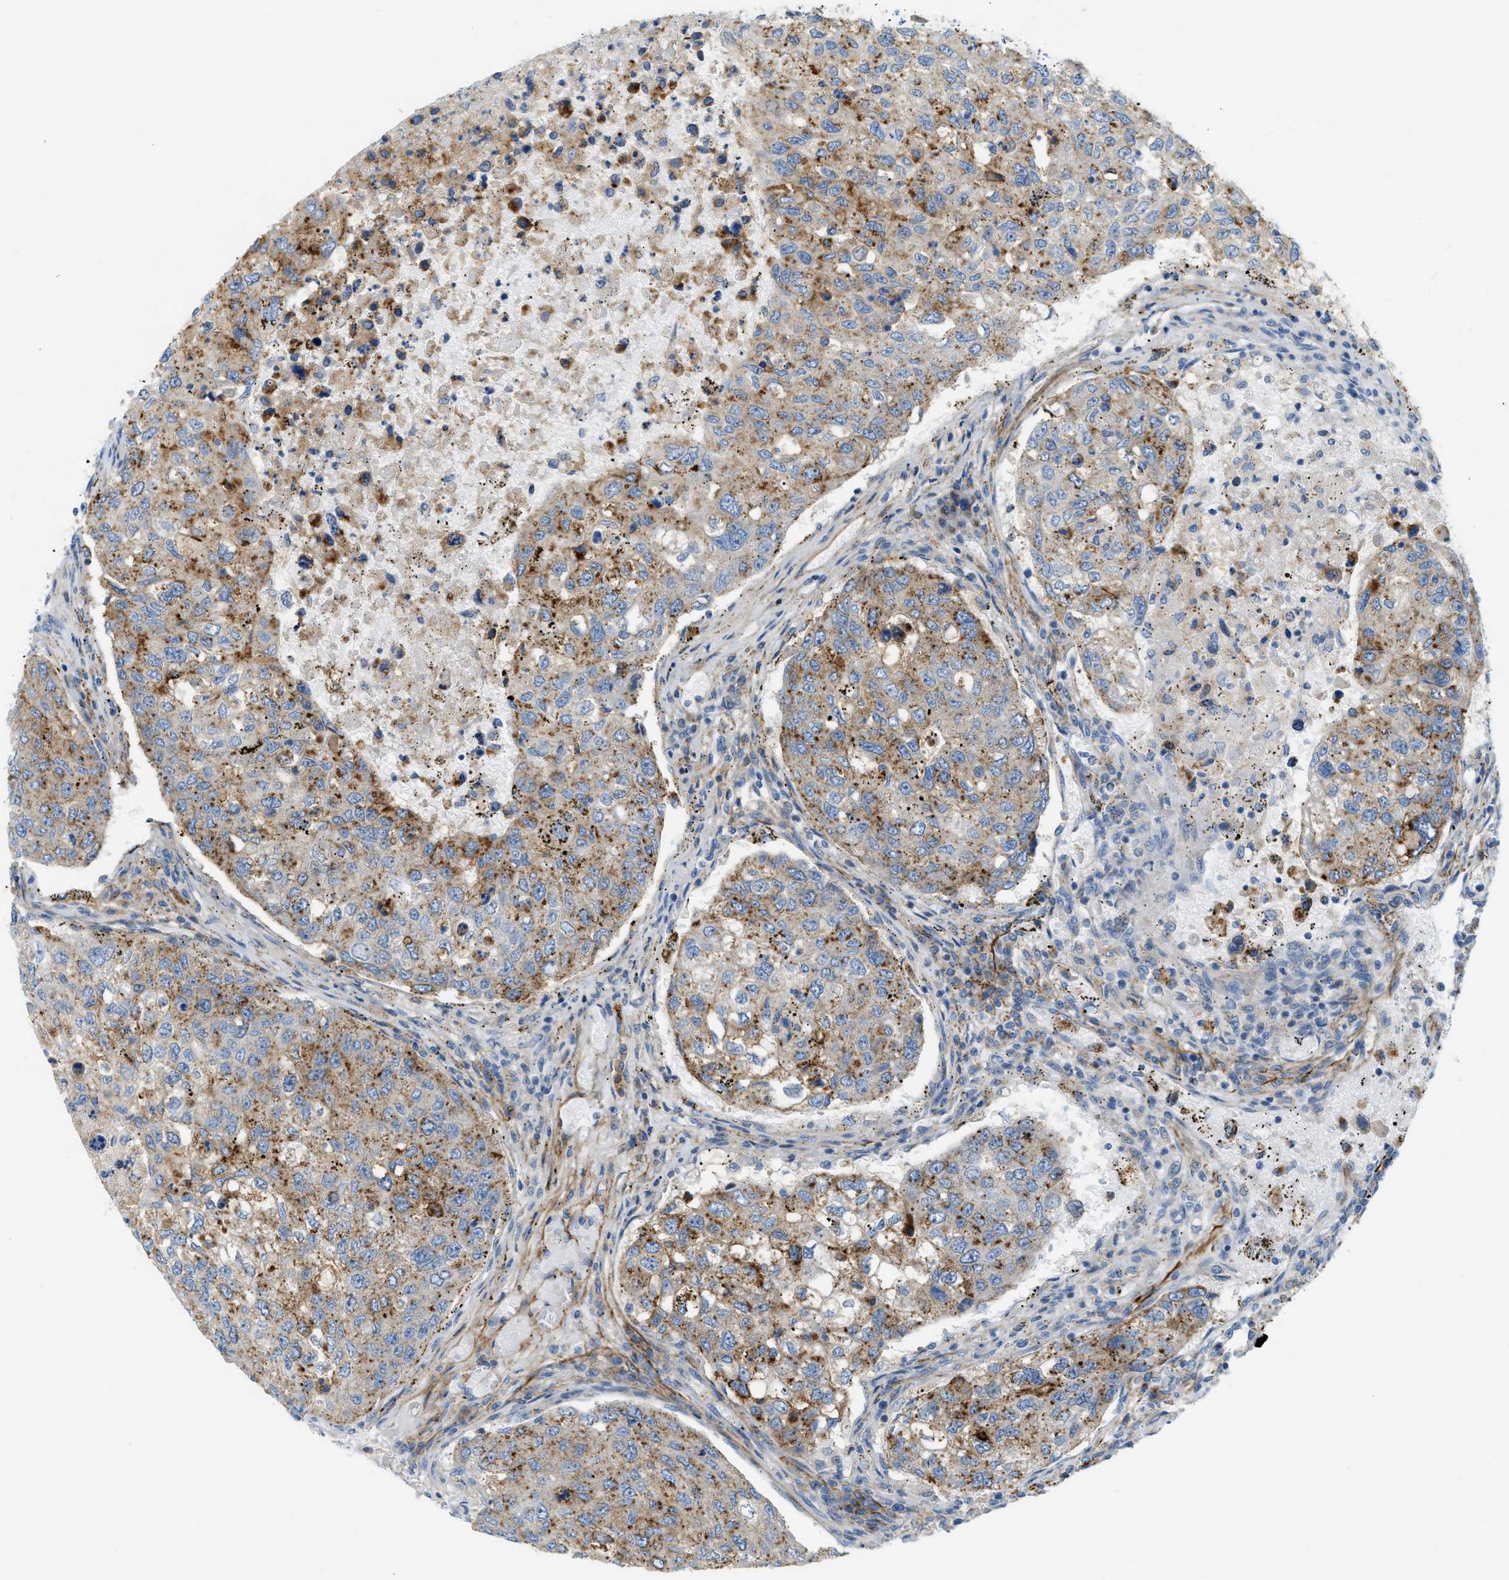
{"staining": {"intensity": "moderate", "quantity": ">75%", "location": "cytoplasmic/membranous"}, "tissue": "urothelial cancer", "cell_type": "Tumor cells", "image_type": "cancer", "snomed": [{"axis": "morphology", "description": "Urothelial carcinoma, High grade"}, {"axis": "topography", "description": "Lymph node"}, {"axis": "topography", "description": "Urinary bladder"}], "caption": "Immunohistochemical staining of human high-grade urothelial carcinoma reveals moderate cytoplasmic/membranous protein expression in approximately >75% of tumor cells.", "gene": "LMBRD1", "patient": {"sex": "male", "age": 51}}